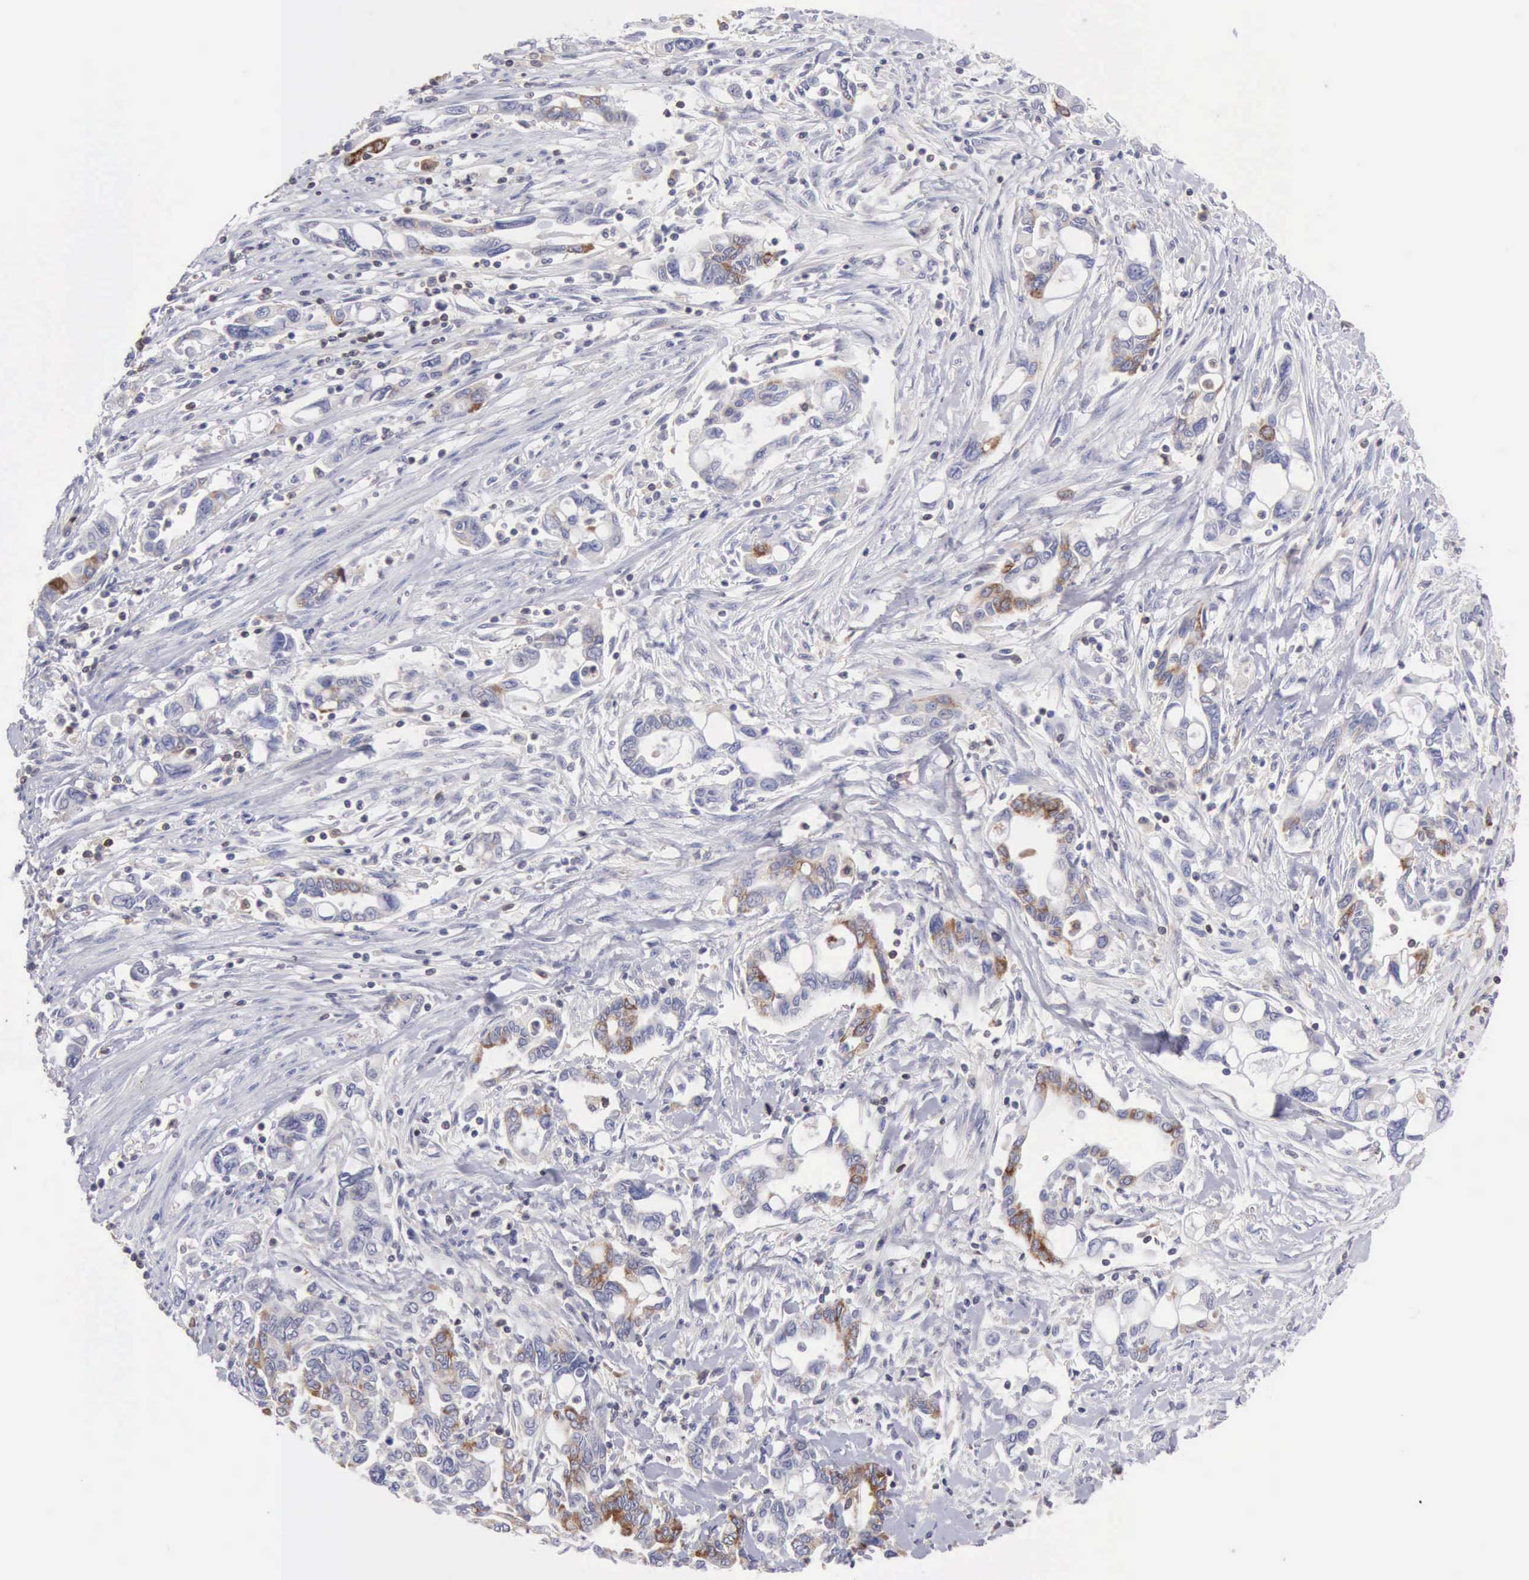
{"staining": {"intensity": "weak", "quantity": "<25%", "location": "cytoplasmic/membranous"}, "tissue": "pancreatic cancer", "cell_type": "Tumor cells", "image_type": "cancer", "snomed": [{"axis": "morphology", "description": "Adenocarcinoma, NOS"}, {"axis": "topography", "description": "Pancreas"}], "caption": "This histopathology image is of pancreatic cancer (adenocarcinoma) stained with immunohistochemistry to label a protein in brown with the nuclei are counter-stained blue. There is no expression in tumor cells.", "gene": "SASH3", "patient": {"sex": "female", "age": 57}}